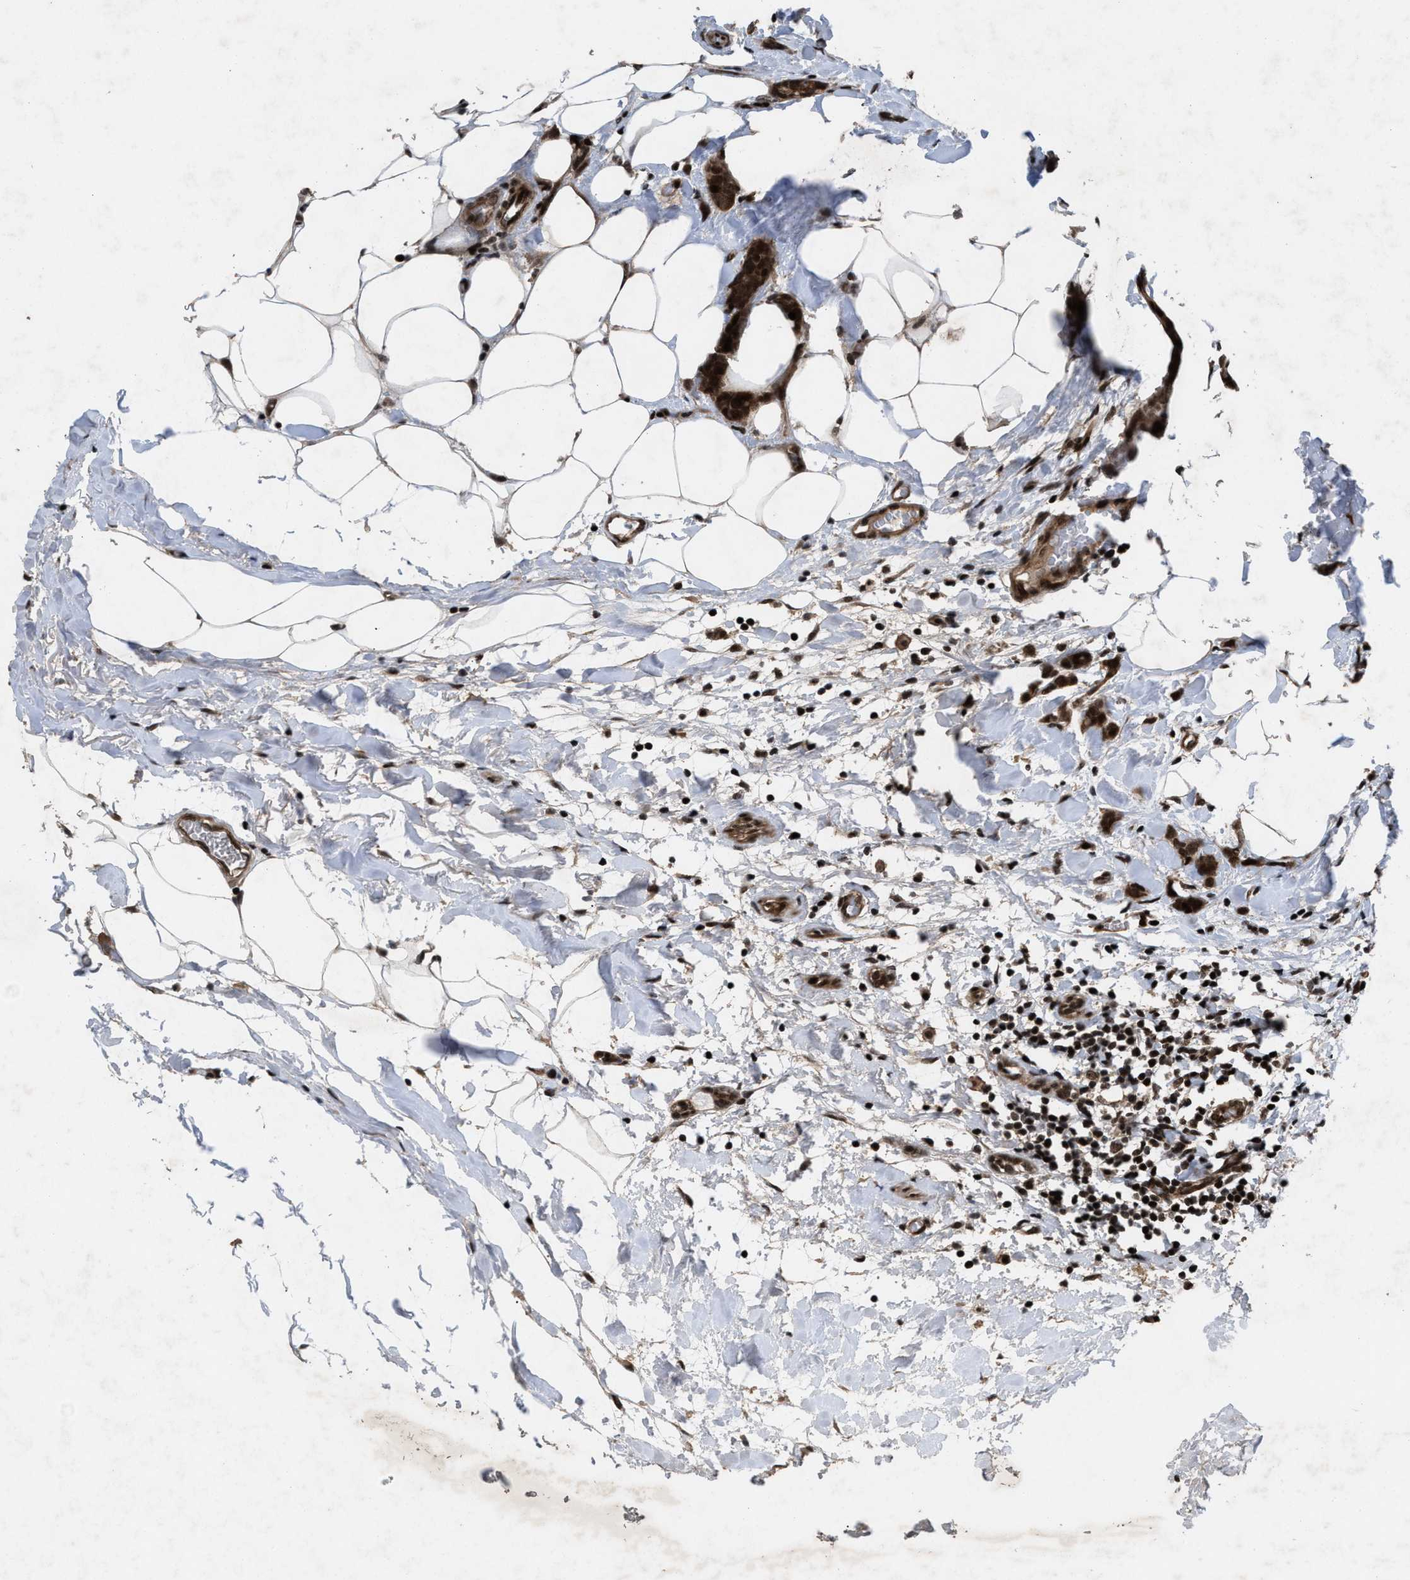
{"staining": {"intensity": "strong", "quantity": ">75%", "location": "cytoplasmic/membranous,nuclear"}, "tissue": "breast cancer", "cell_type": "Tumor cells", "image_type": "cancer", "snomed": [{"axis": "morphology", "description": "Lobular carcinoma, in situ"}, {"axis": "morphology", "description": "Lobular carcinoma"}, {"axis": "topography", "description": "Breast"}], "caption": "Breast cancer (lobular carcinoma) stained with IHC demonstrates strong cytoplasmic/membranous and nuclear staining in approximately >75% of tumor cells.", "gene": "WIZ", "patient": {"sex": "female", "age": 41}}